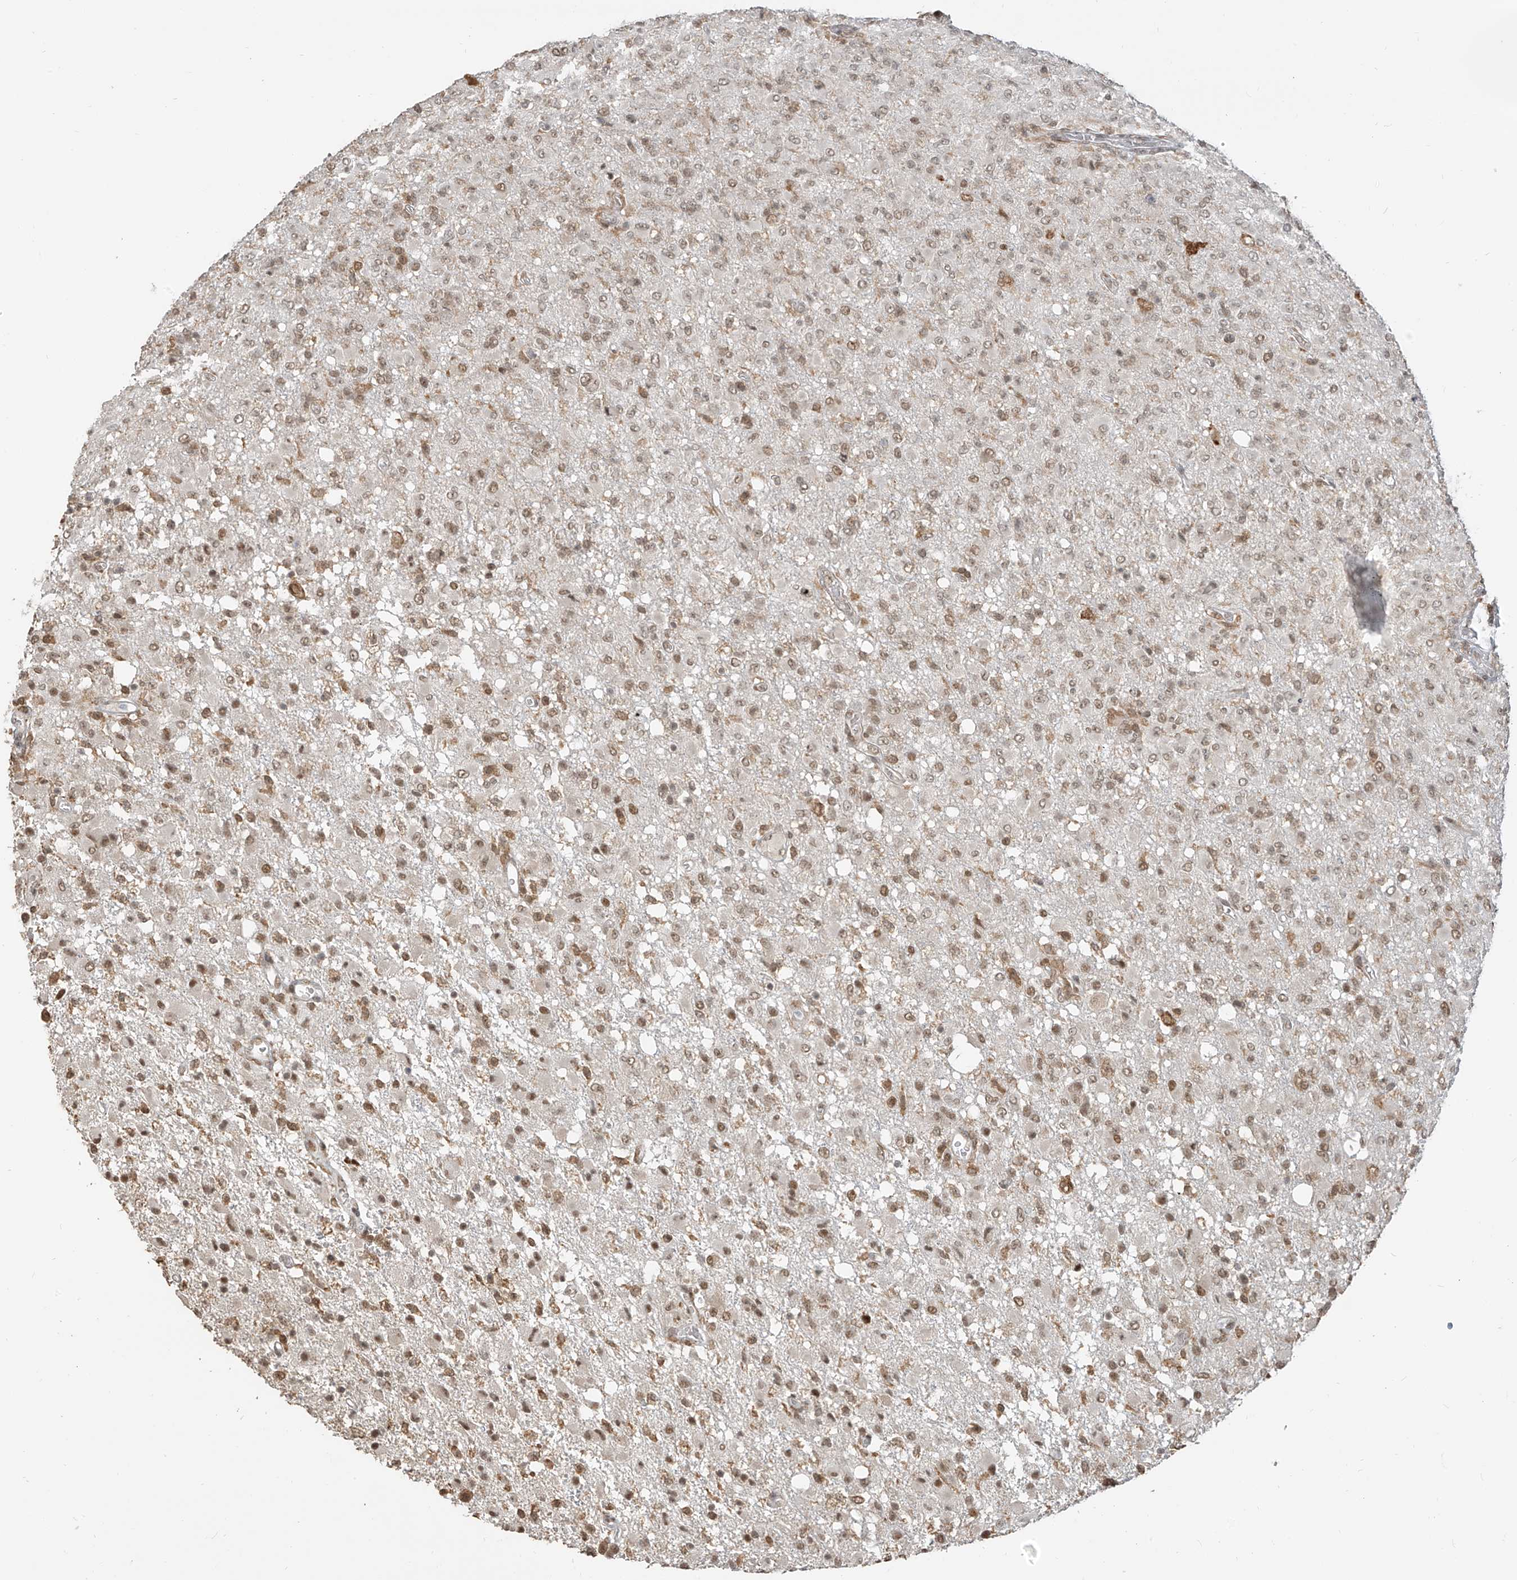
{"staining": {"intensity": "moderate", "quantity": ">75%", "location": "nuclear"}, "tissue": "glioma", "cell_type": "Tumor cells", "image_type": "cancer", "snomed": [{"axis": "morphology", "description": "Glioma, malignant, High grade"}, {"axis": "topography", "description": "Brain"}], "caption": "High-grade glioma (malignant) stained with a protein marker displays moderate staining in tumor cells.", "gene": "ZMYM2", "patient": {"sex": "female", "age": 57}}